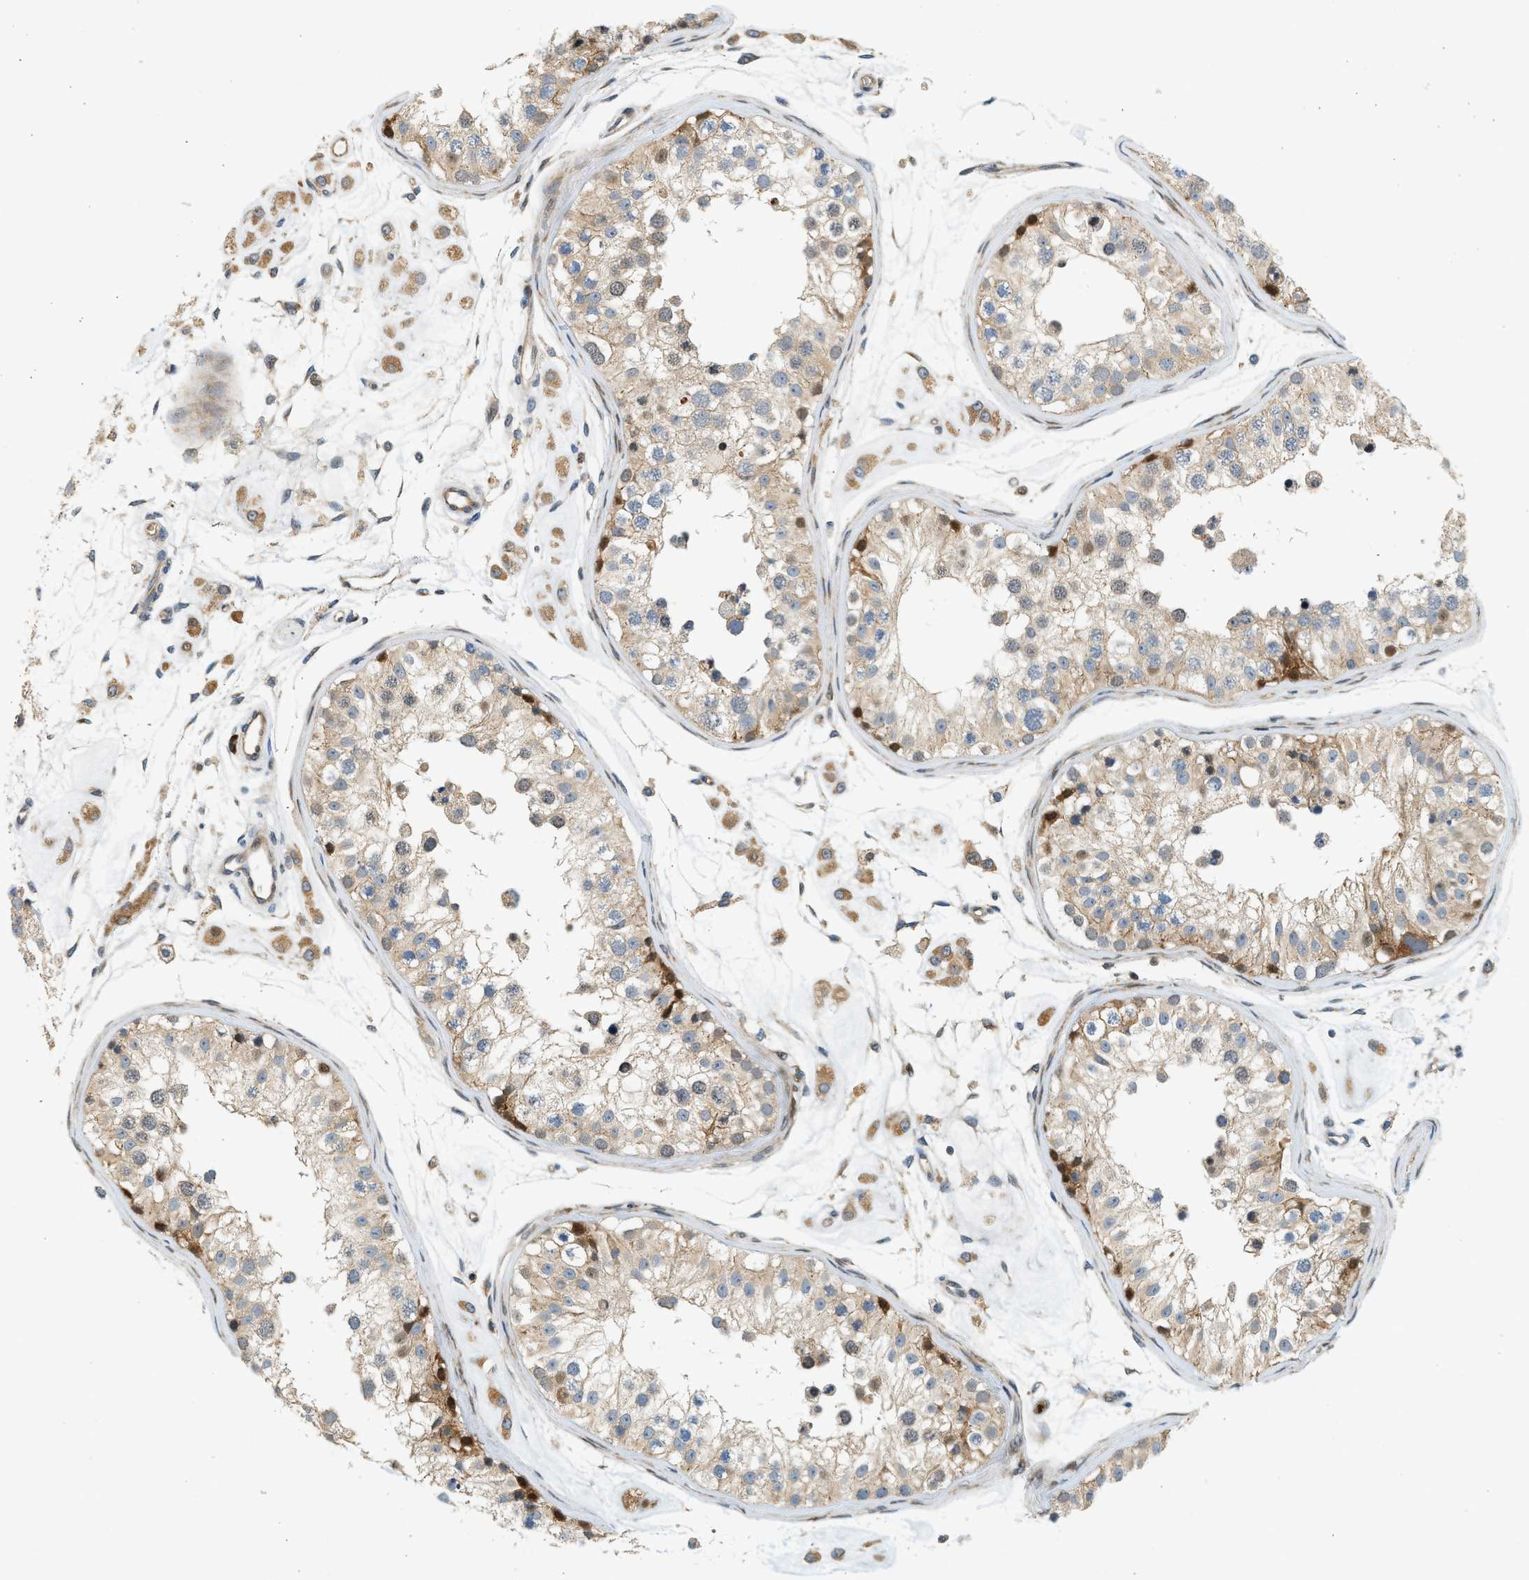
{"staining": {"intensity": "moderate", "quantity": ">75%", "location": "cytoplasmic/membranous,nuclear"}, "tissue": "testis", "cell_type": "Cells in seminiferous ducts", "image_type": "normal", "snomed": [{"axis": "morphology", "description": "Normal tissue, NOS"}, {"axis": "morphology", "description": "Adenocarcinoma, metastatic, NOS"}, {"axis": "topography", "description": "Testis"}], "caption": "Immunohistochemical staining of benign testis displays moderate cytoplasmic/membranous,nuclear protein positivity in approximately >75% of cells in seminiferous ducts.", "gene": "NRSN2", "patient": {"sex": "male", "age": 26}}